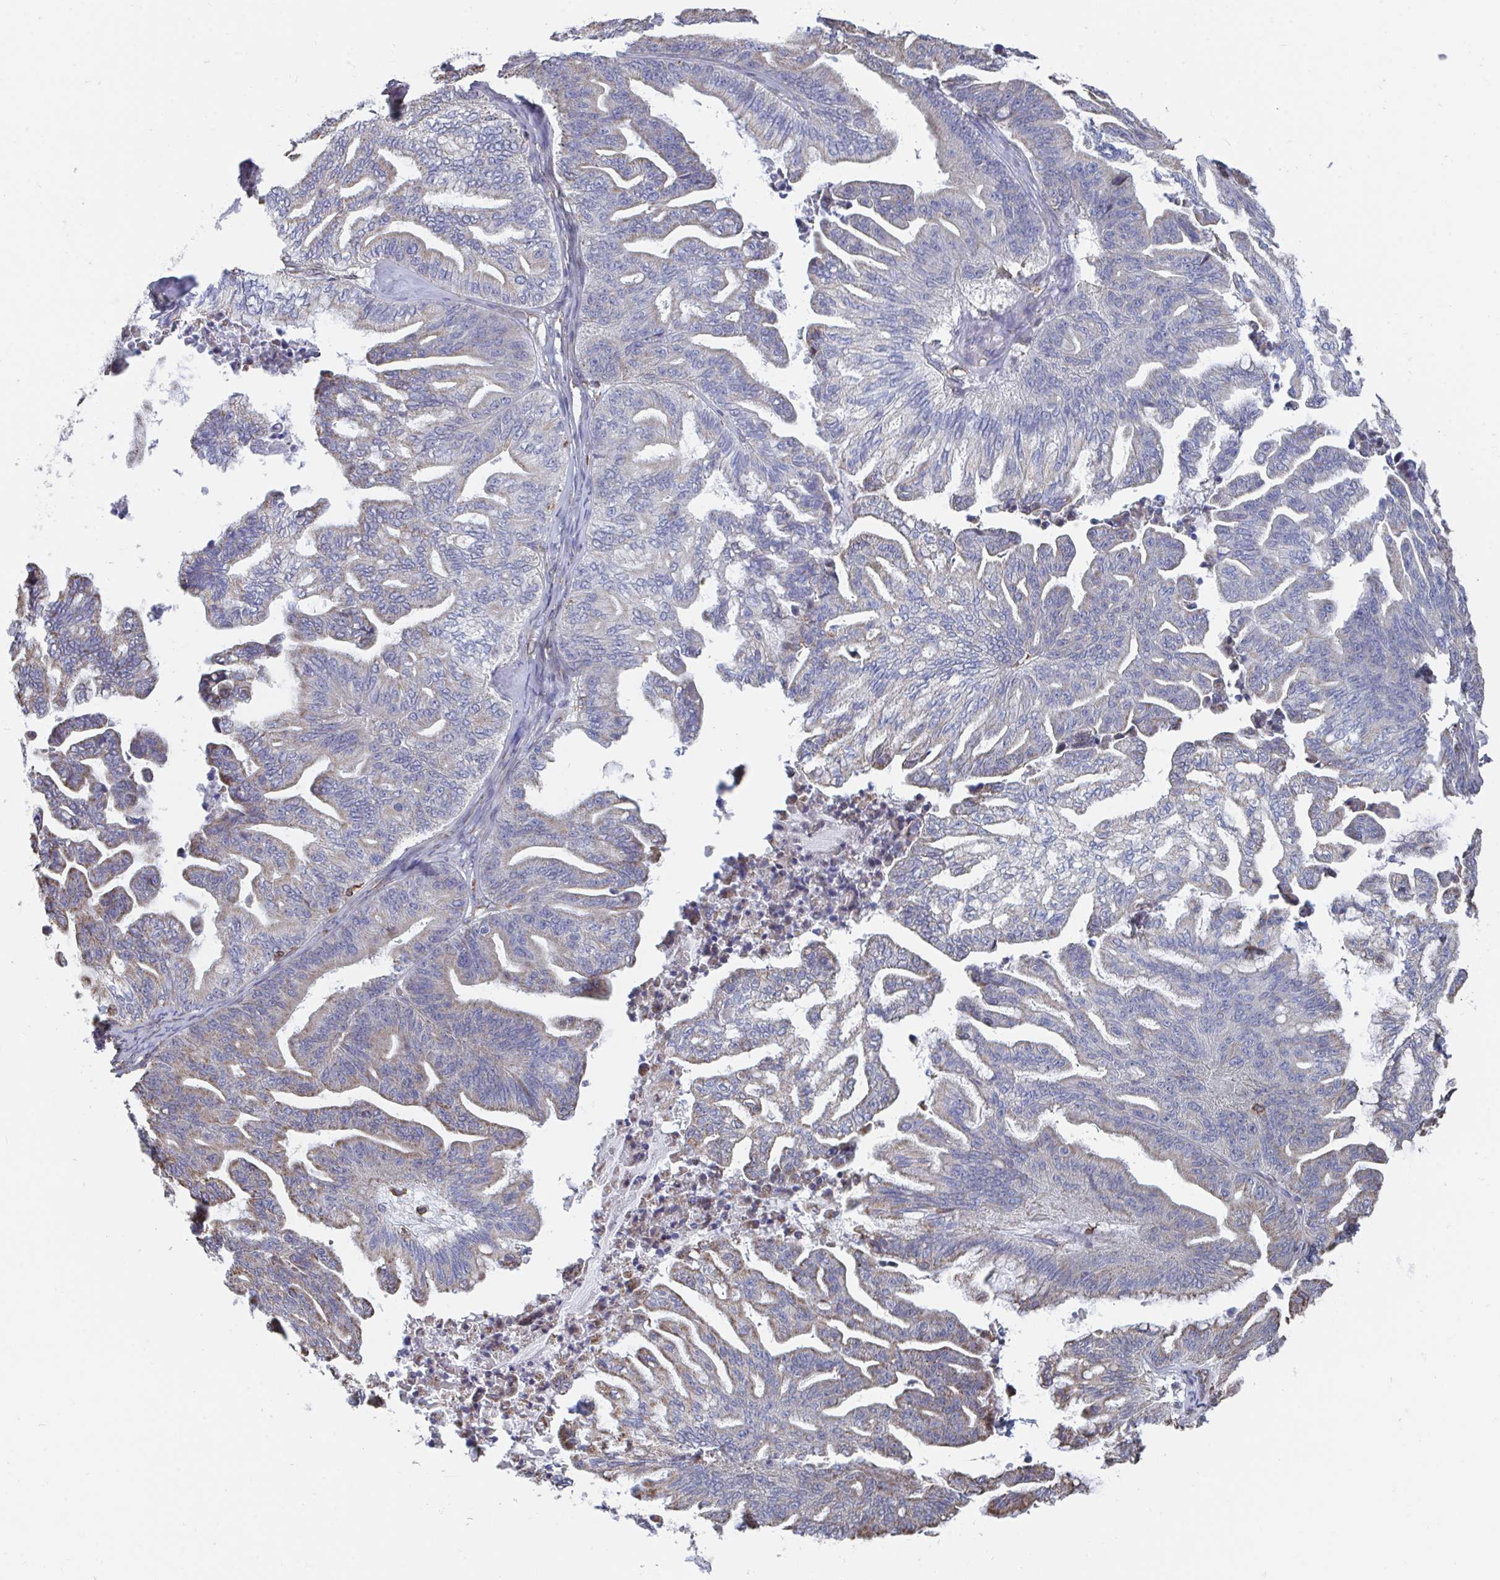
{"staining": {"intensity": "weak", "quantity": "25%-75%", "location": "cytoplasmic/membranous"}, "tissue": "ovarian cancer", "cell_type": "Tumor cells", "image_type": "cancer", "snomed": [{"axis": "morphology", "description": "Cystadenocarcinoma, mucinous, NOS"}, {"axis": "topography", "description": "Ovary"}], "caption": "IHC image of neoplastic tissue: ovarian mucinous cystadenocarcinoma stained using immunohistochemistry (IHC) demonstrates low levels of weak protein expression localized specifically in the cytoplasmic/membranous of tumor cells, appearing as a cytoplasmic/membranous brown color.", "gene": "ELAVL1", "patient": {"sex": "female", "age": 67}}